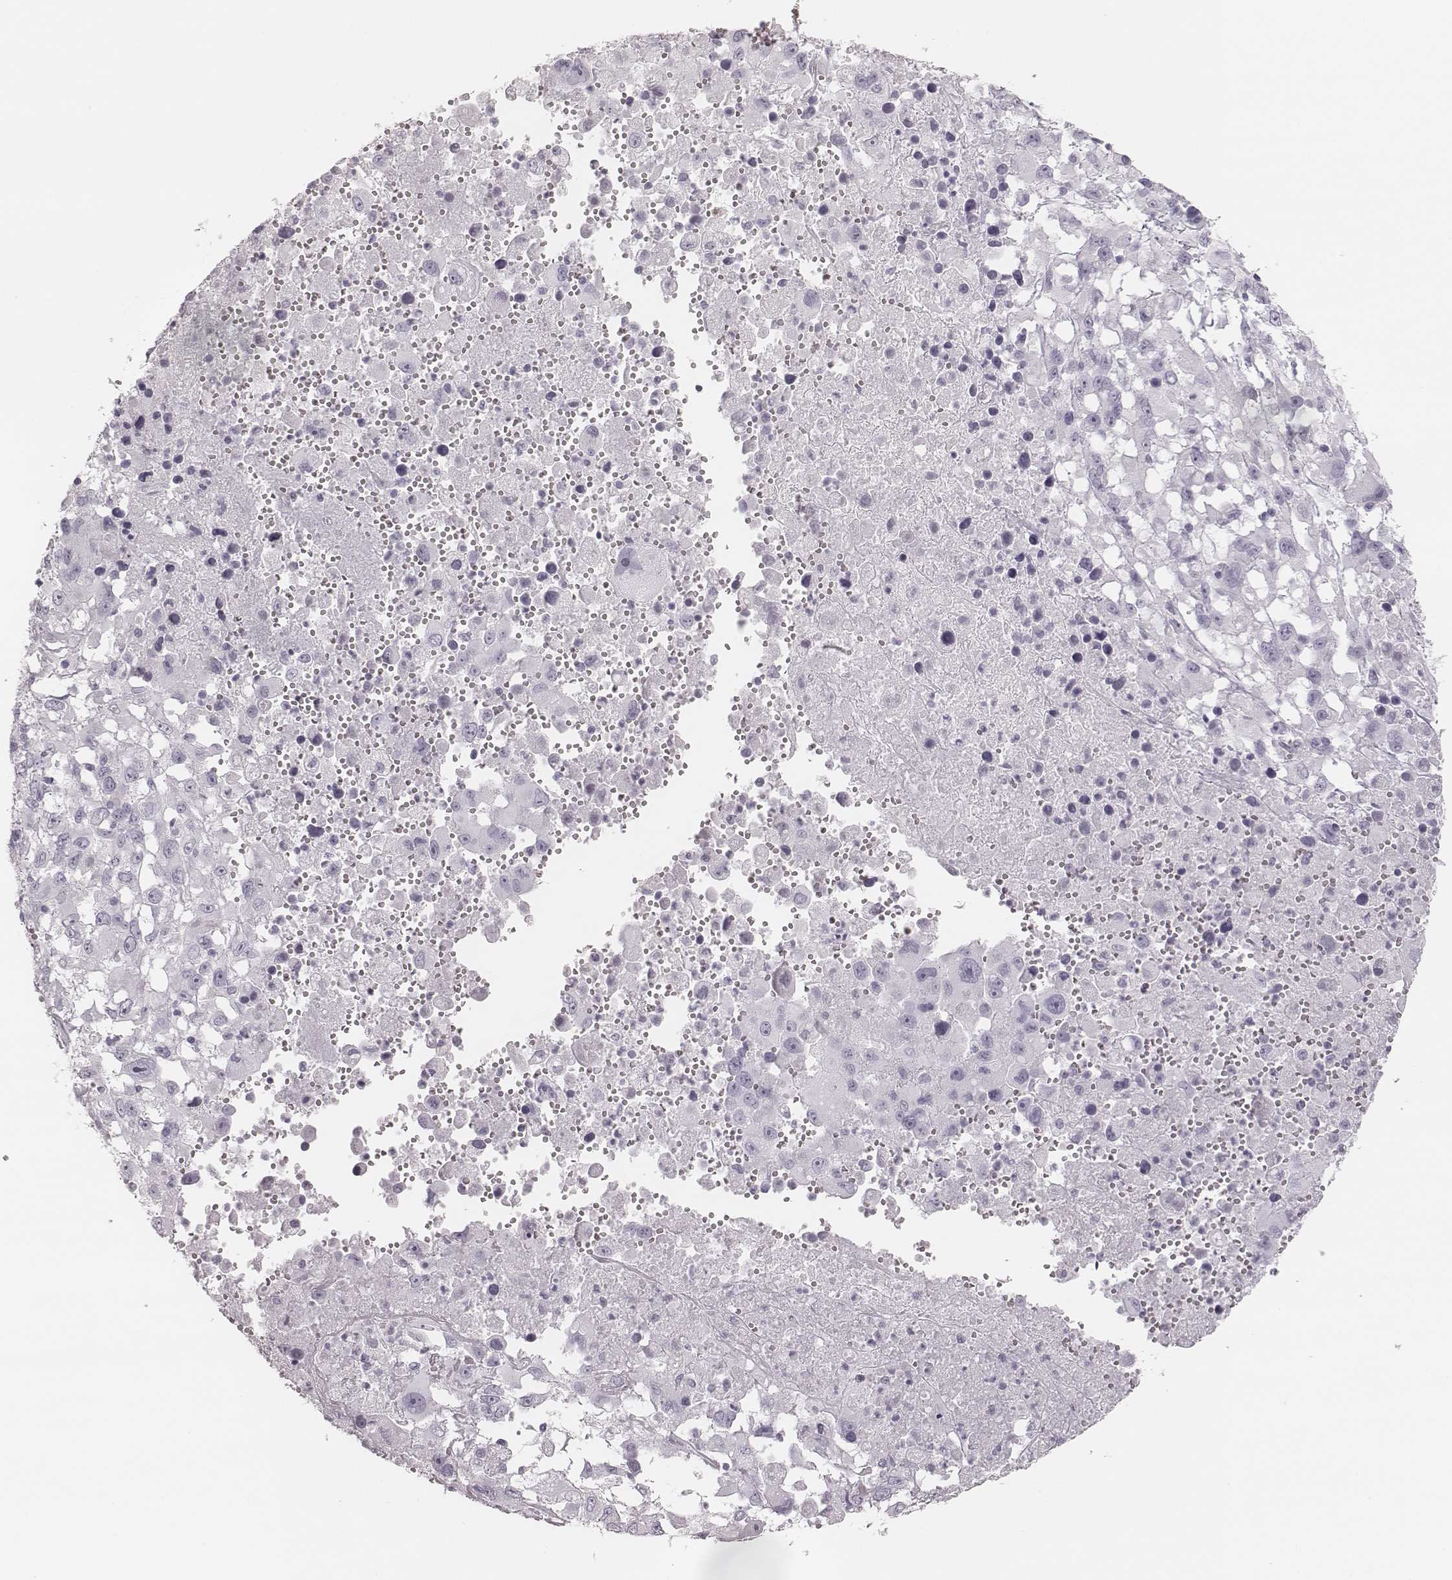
{"staining": {"intensity": "negative", "quantity": "none", "location": "none"}, "tissue": "melanoma", "cell_type": "Tumor cells", "image_type": "cancer", "snomed": [{"axis": "morphology", "description": "Malignant melanoma, Metastatic site"}, {"axis": "topography", "description": "Soft tissue"}], "caption": "Human melanoma stained for a protein using IHC shows no positivity in tumor cells.", "gene": "MSX1", "patient": {"sex": "male", "age": 50}}